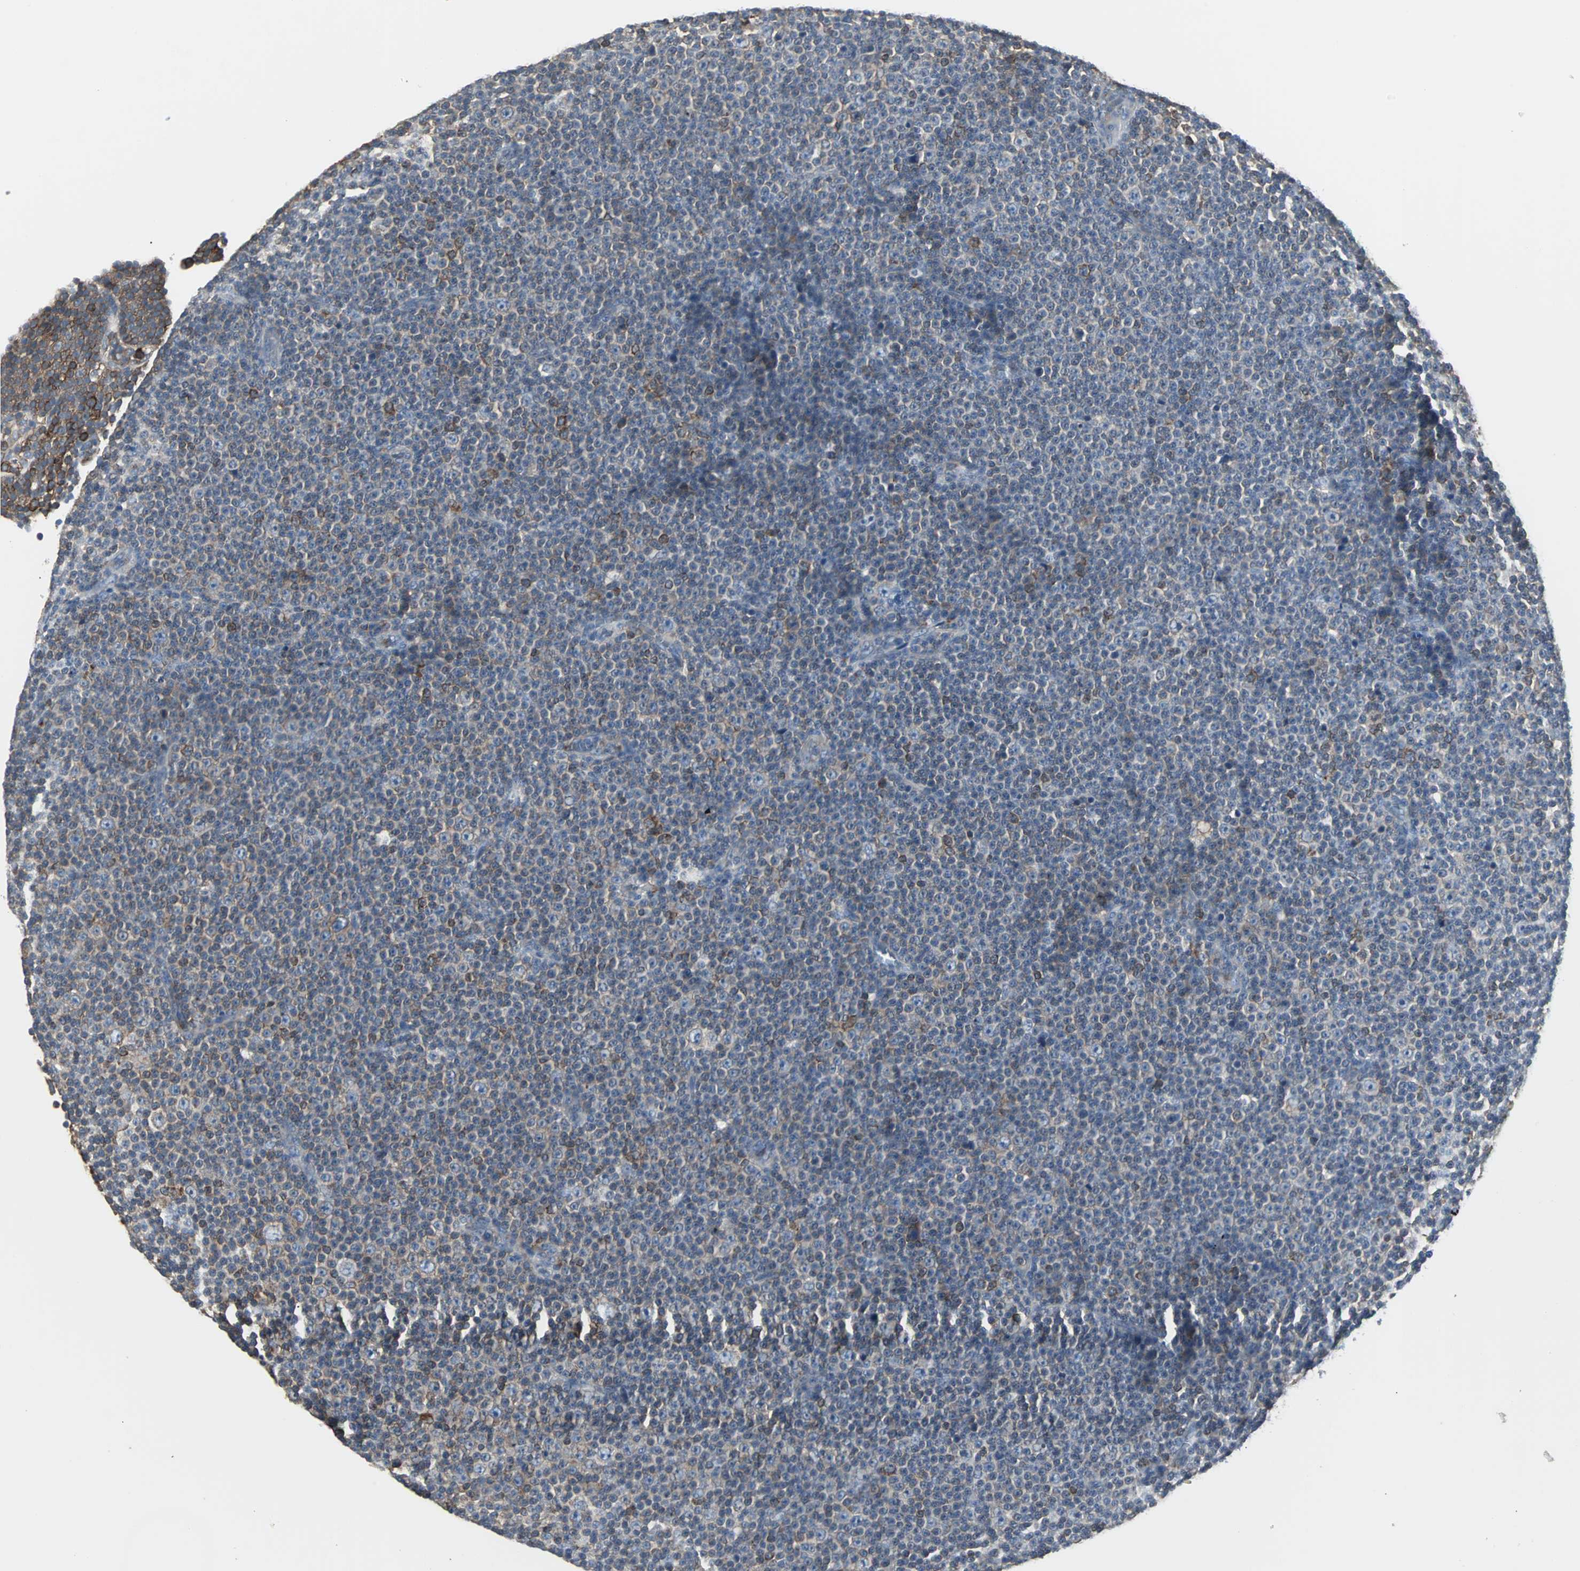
{"staining": {"intensity": "weak", "quantity": "25%-75%", "location": "cytoplasmic/membranous"}, "tissue": "lymphoma", "cell_type": "Tumor cells", "image_type": "cancer", "snomed": [{"axis": "morphology", "description": "Malignant lymphoma, non-Hodgkin's type, Low grade"}, {"axis": "topography", "description": "Lymph node"}], "caption": "Immunohistochemistry (DAB) staining of human malignant lymphoma, non-Hodgkin's type (low-grade) reveals weak cytoplasmic/membranous protein staining in approximately 25%-75% of tumor cells. Using DAB (brown) and hematoxylin (blue) stains, captured at high magnification using brightfield microscopy.", "gene": "LRRFIP1", "patient": {"sex": "female", "age": 67}}